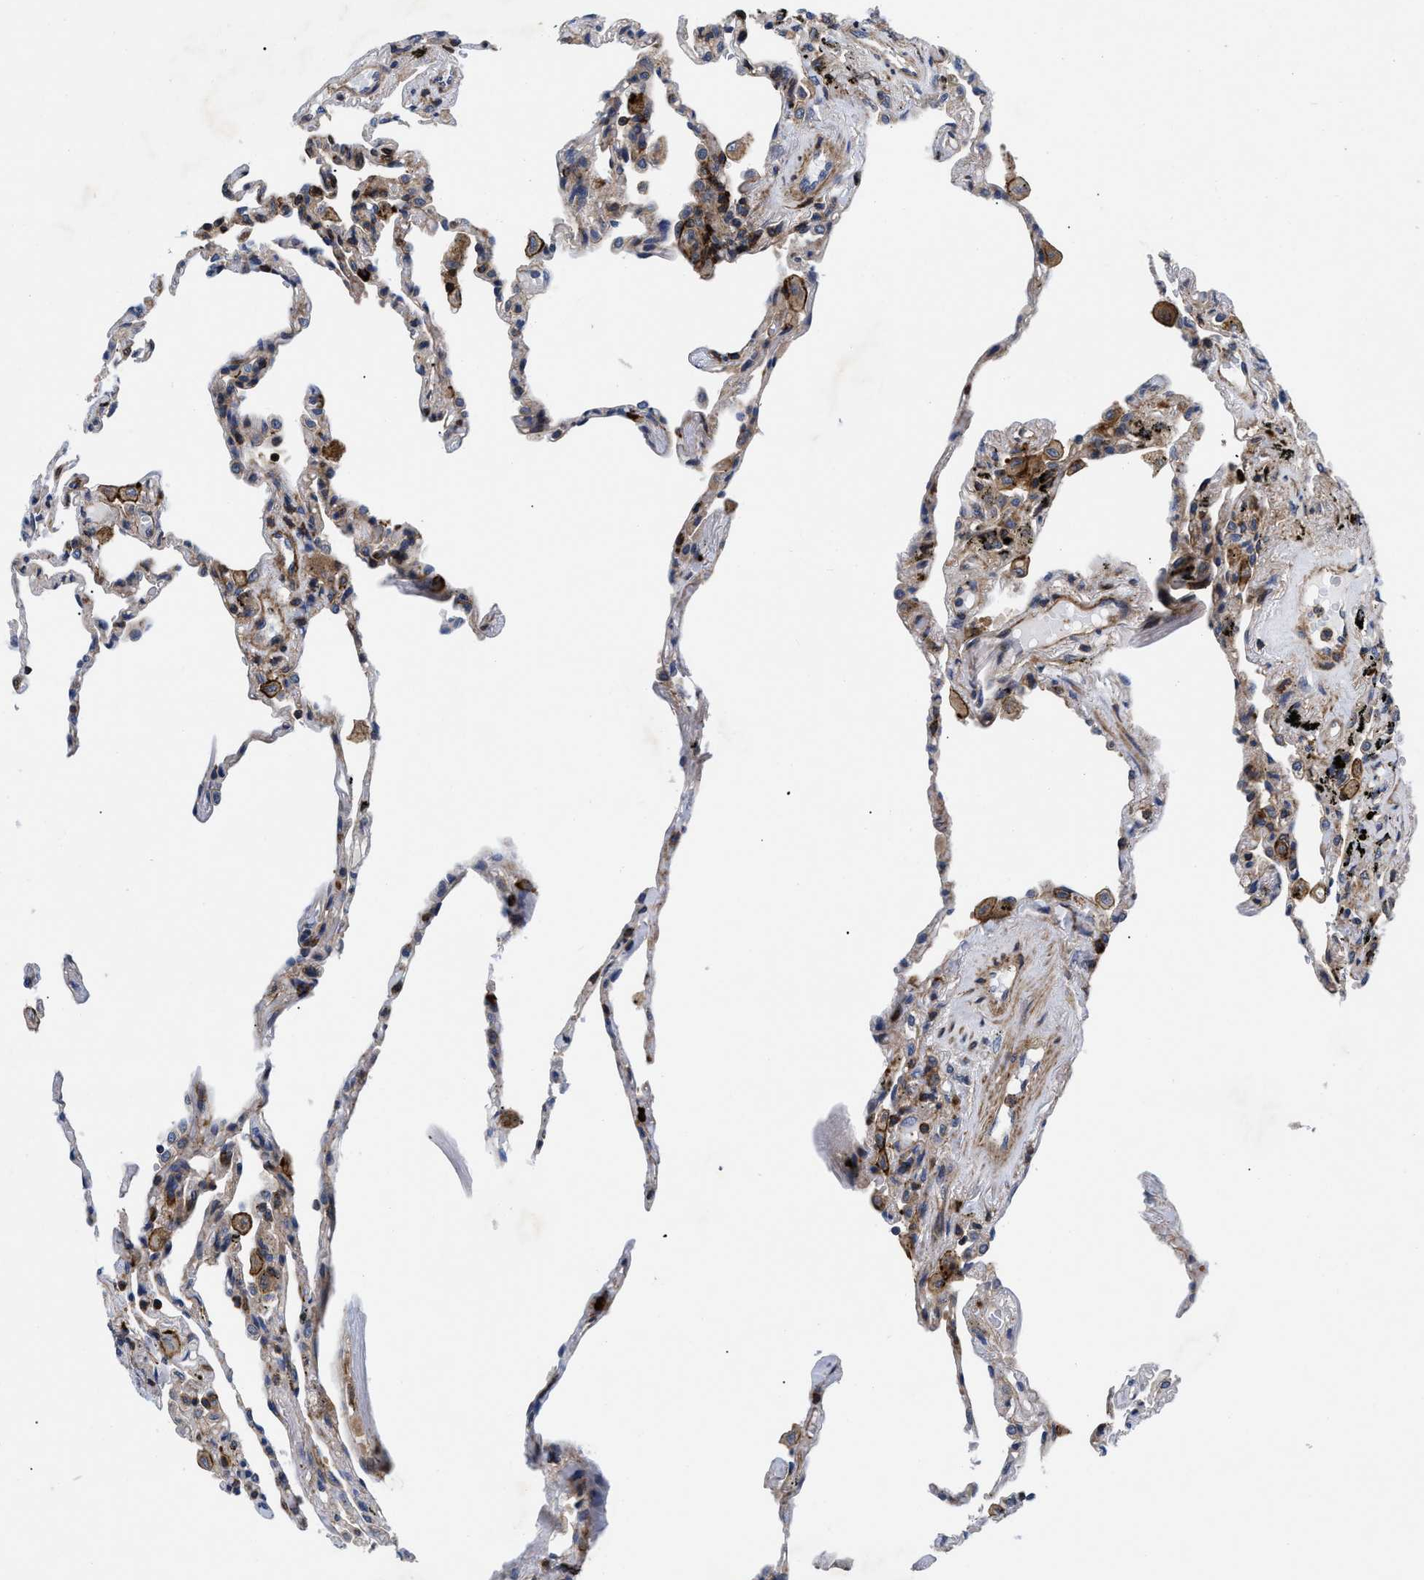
{"staining": {"intensity": "moderate", "quantity": "<25%", "location": "cytoplasmic/membranous"}, "tissue": "lung", "cell_type": "Alveolar cells", "image_type": "normal", "snomed": [{"axis": "morphology", "description": "Normal tissue, NOS"}, {"axis": "topography", "description": "Lung"}], "caption": "Moderate cytoplasmic/membranous protein positivity is present in approximately <25% of alveolar cells in lung.", "gene": "SPAST", "patient": {"sex": "male", "age": 59}}